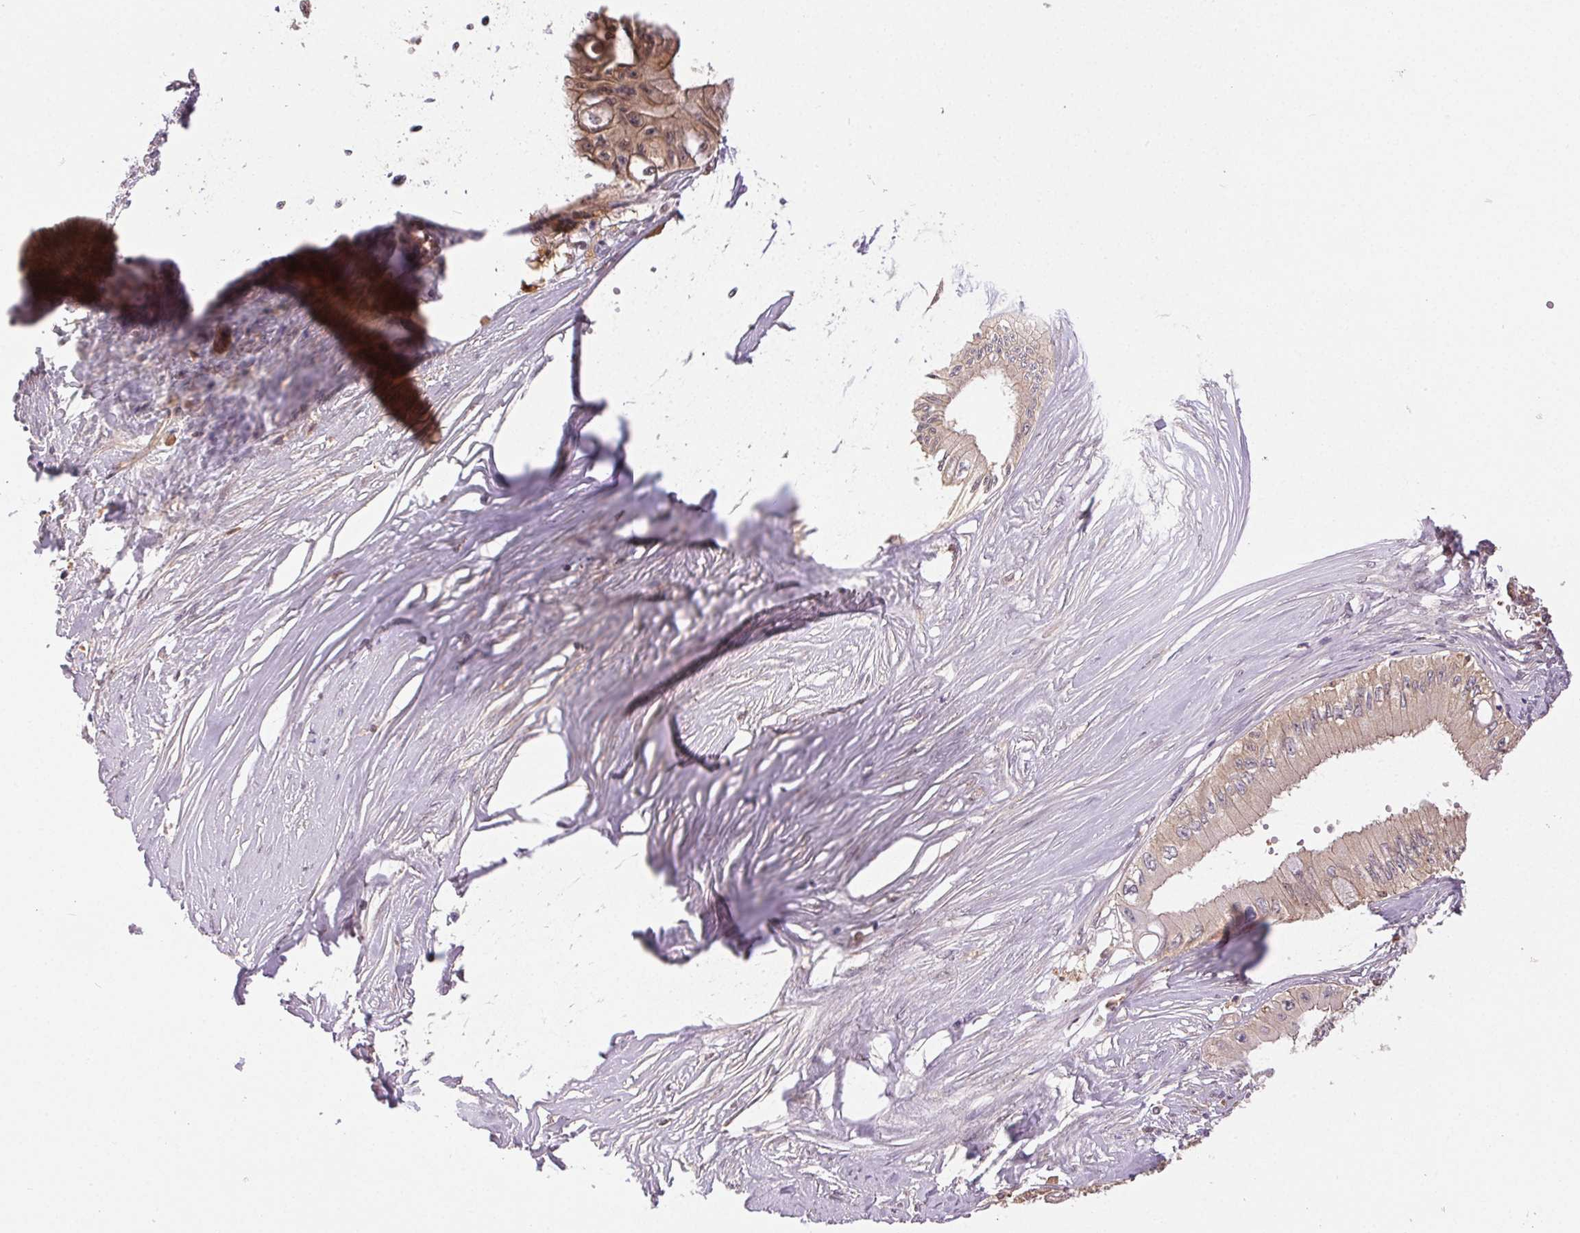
{"staining": {"intensity": "weak", "quantity": "25%-75%", "location": "cytoplasmic/membranous"}, "tissue": "pancreatic cancer", "cell_type": "Tumor cells", "image_type": "cancer", "snomed": [{"axis": "morphology", "description": "Adenocarcinoma, NOS"}, {"axis": "topography", "description": "Pancreas"}], "caption": "The photomicrograph reveals a brown stain indicating the presence of a protein in the cytoplasmic/membranous of tumor cells in pancreatic cancer.", "gene": "GDI2", "patient": {"sex": "male", "age": 71}}